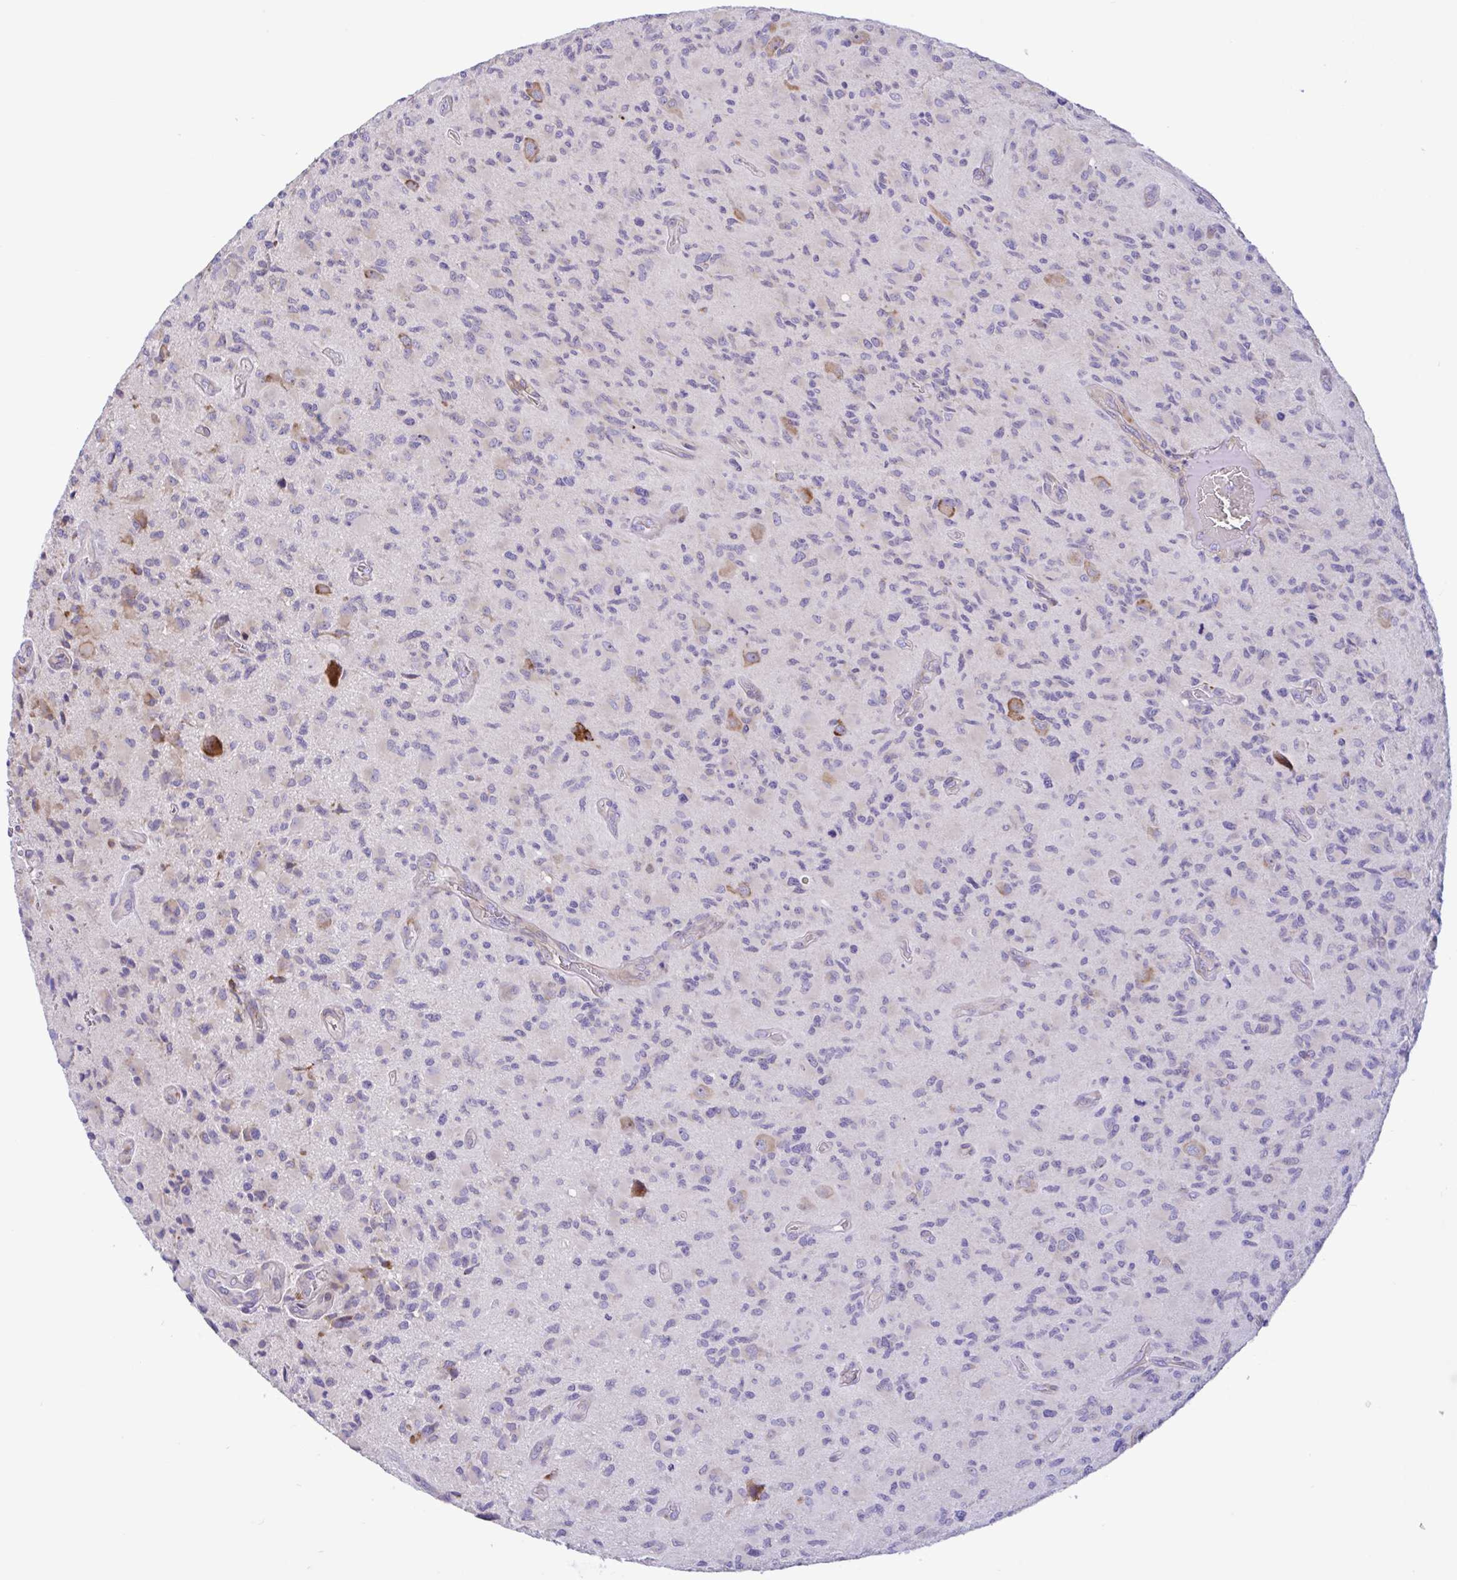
{"staining": {"intensity": "negative", "quantity": "none", "location": "none"}, "tissue": "glioma", "cell_type": "Tumor cells", "image_type": "cancer", "snomed": [{"axis": "morphology", "description": "Glioma, malignant, High grade"}, {"axis": "topography", "description": "Brain"}], "caption": "Protein analysis of glioma demonstrates no significant staining in tumor cells.", "gene": "DSC3", "patient": {"sex": "female", "age": 65}}